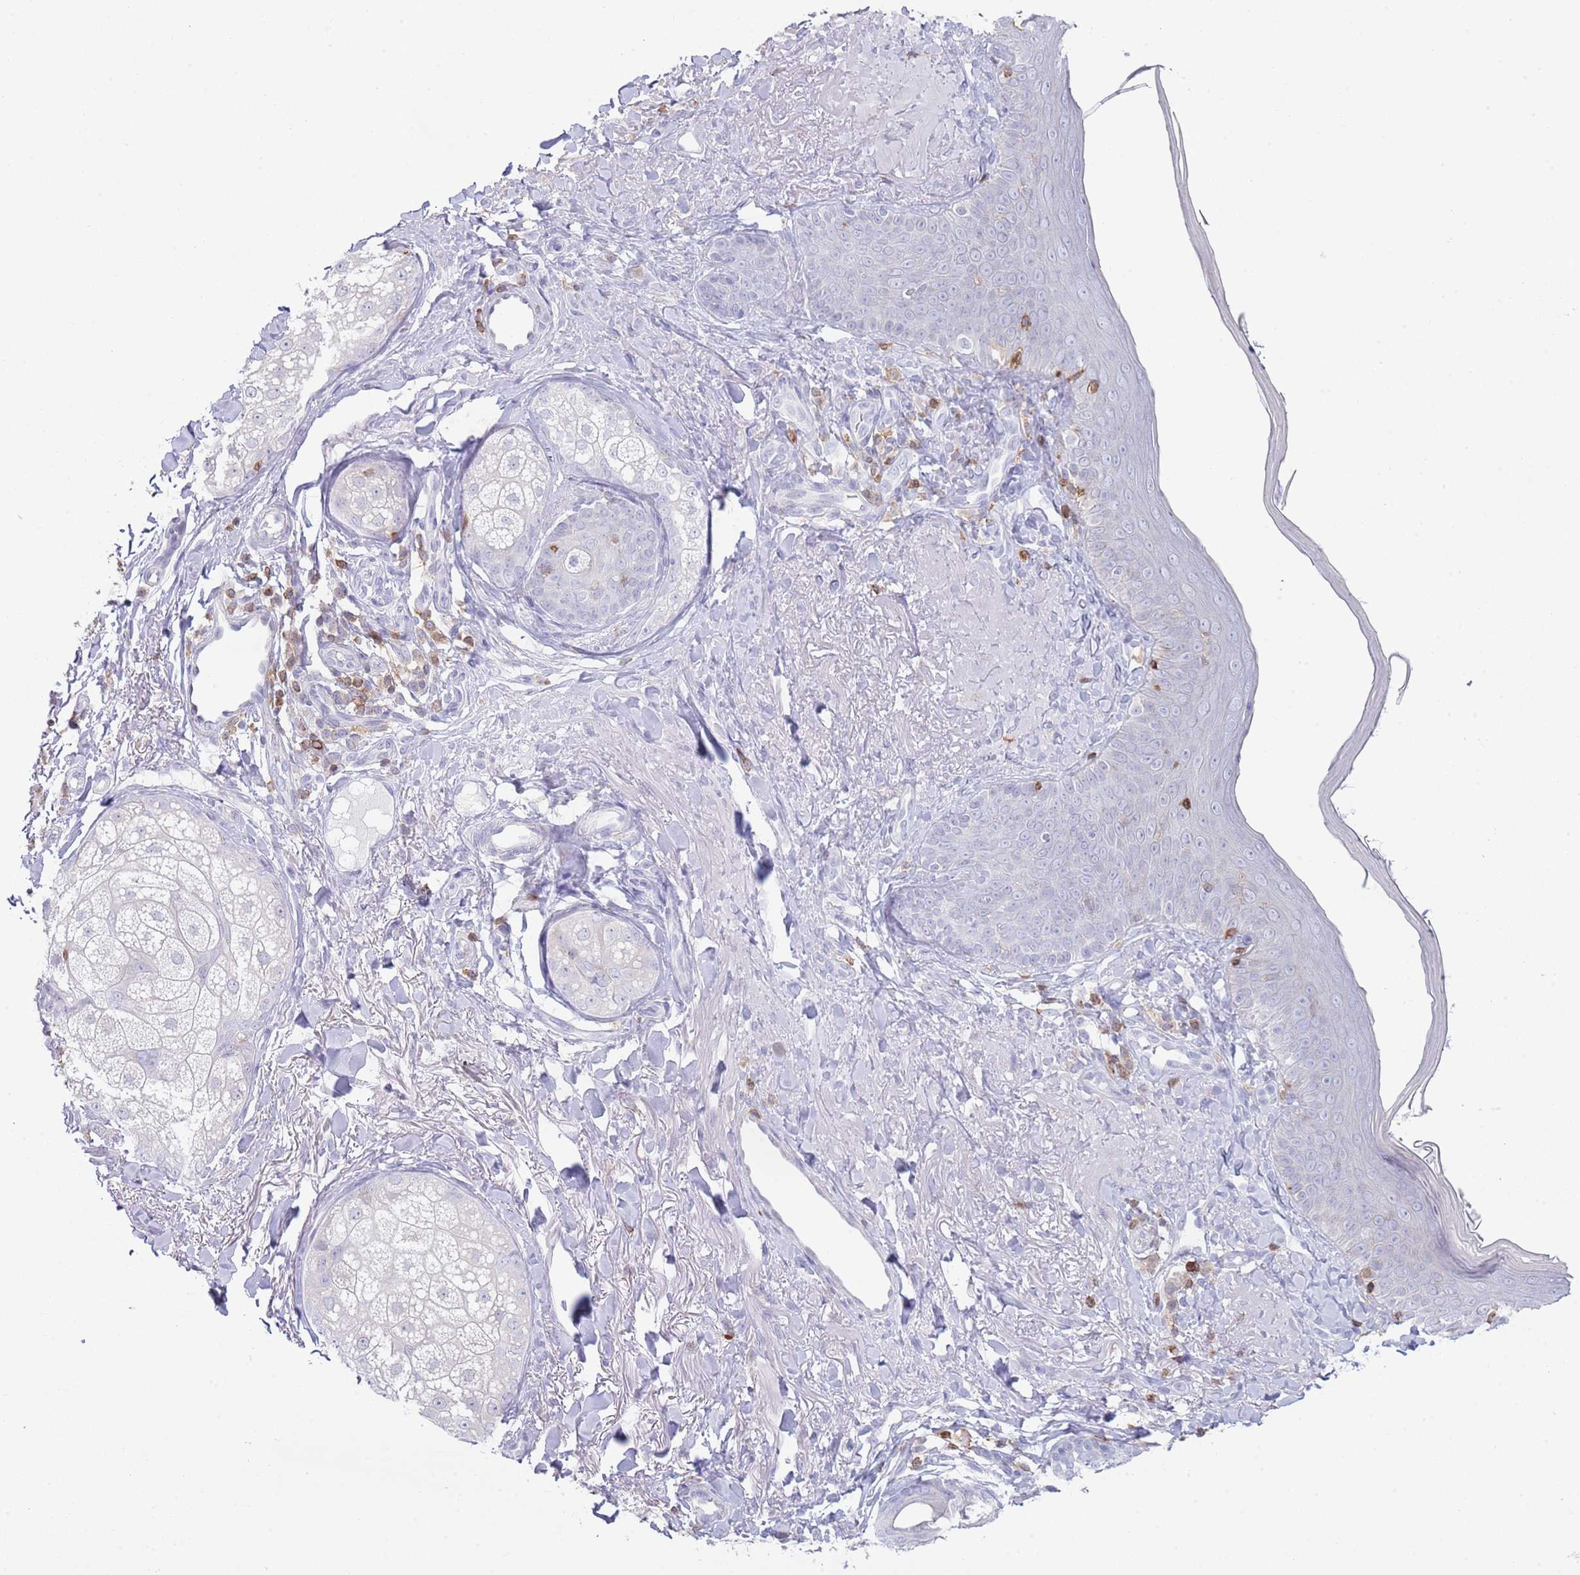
{"staining": {"intensity": "negative", "quantity": "none", "location": "none"}, "tissue": "skin", "cell_type": "Fibroblasts", "image_type": "normal", "snomed": [{"axis": "morphology", "description": "Normal tissue, NOS"}, {"axis": "topography", "description": "Skin"}], "caption": "Fibroblasts show no significant protein expression in normal skin. Nuclei are stained in blue.", "gene": "LPXN", "patient": {"sex": "male", "age": 57}}